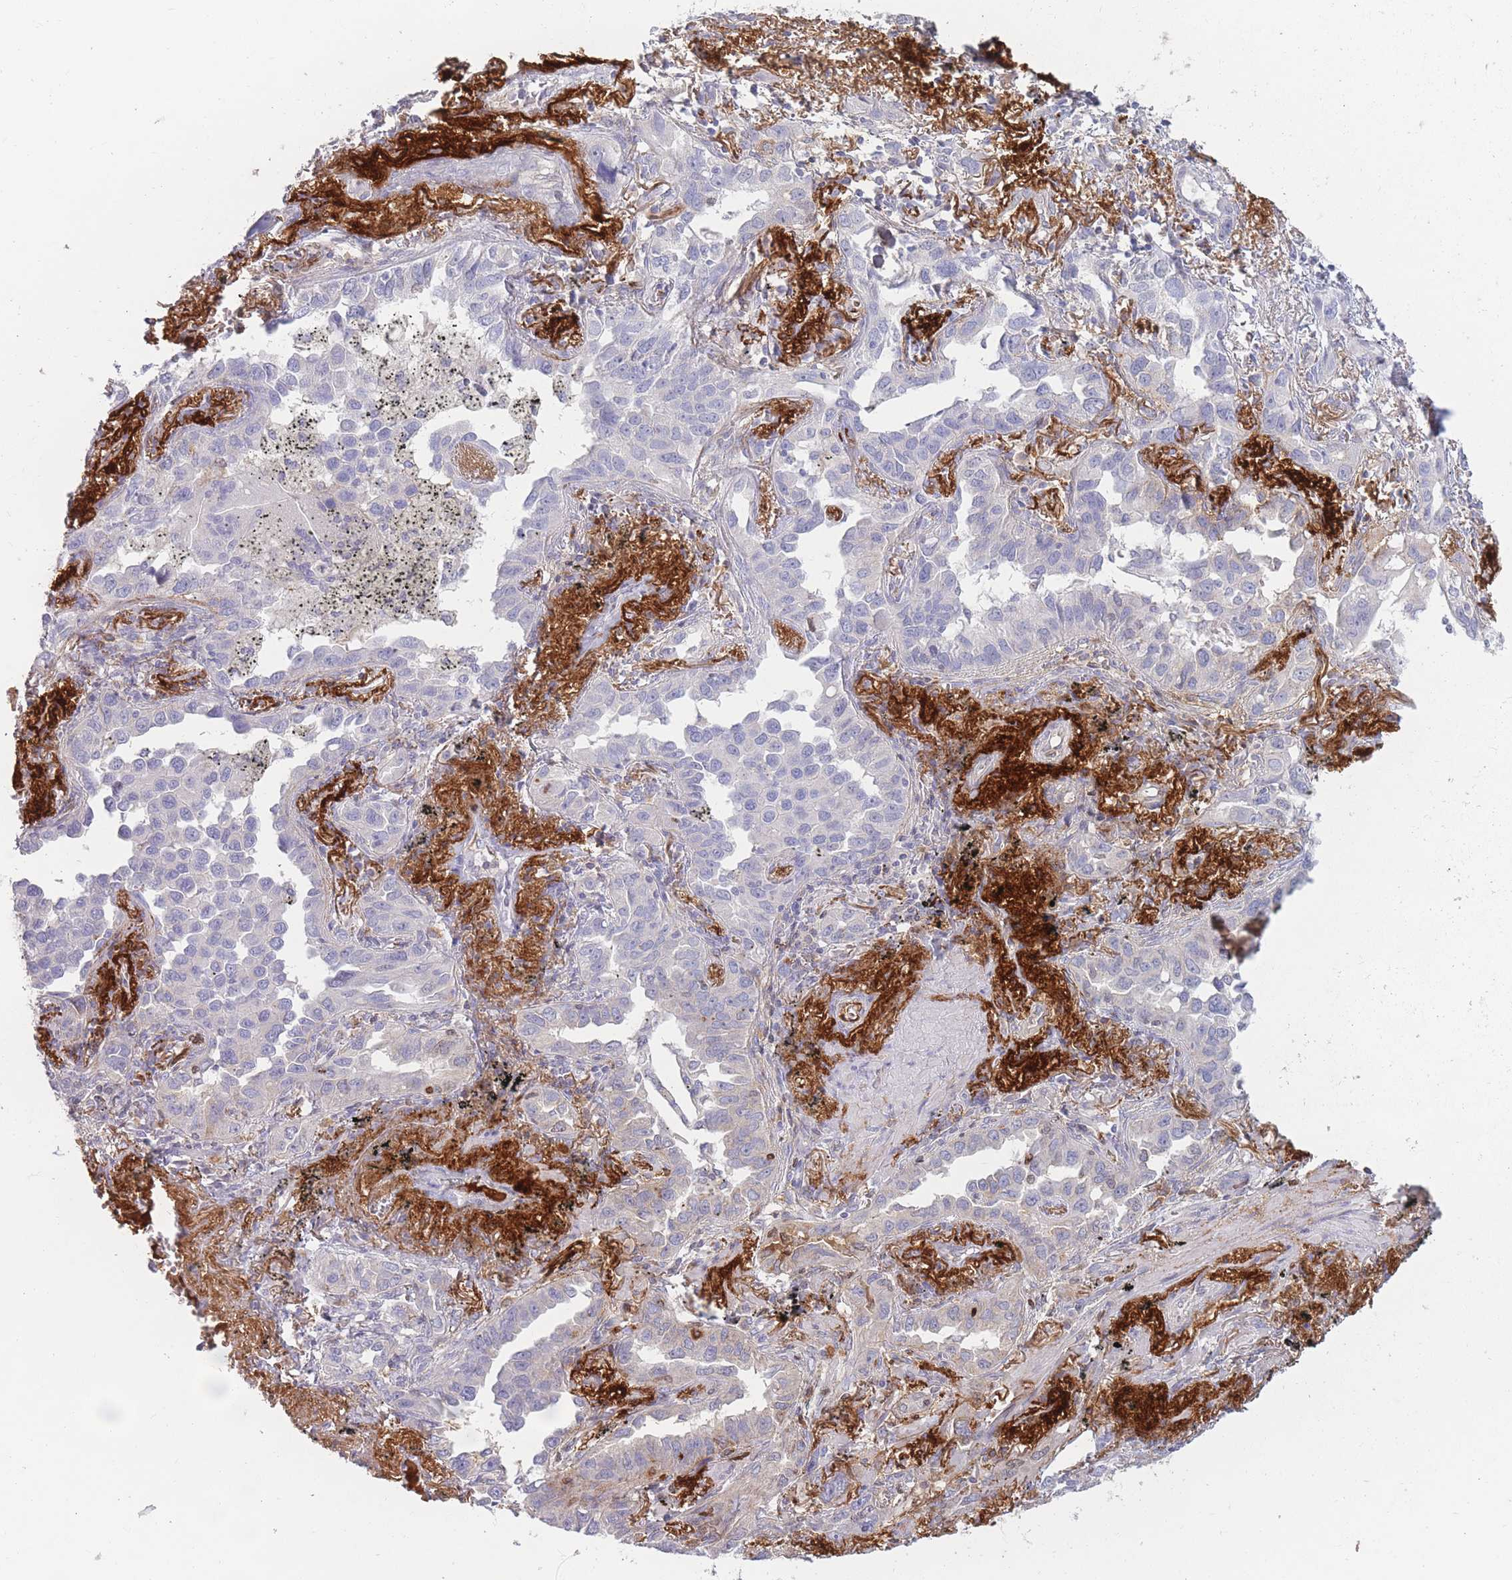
{"staining": {"intensity": "negative", "quantity": "none", "location": "none"}, "tissue": "lung cancer", "cell_type": "Tumor cells", "image_type": "cancer", "snomed": [{"axis": "morphology", "description": "Adenocarcinoma, NOS"}, {"axis": "topography", "description": "Lung"}], "caption": "This image is of lung adenocarcinoma stained with IHC to label a protein in brown with the nuclei are counter-stained blue. There is no positivity in tumor cells.", "gene": "PRG4", "patient": {"sex": "male", "age": 67}}